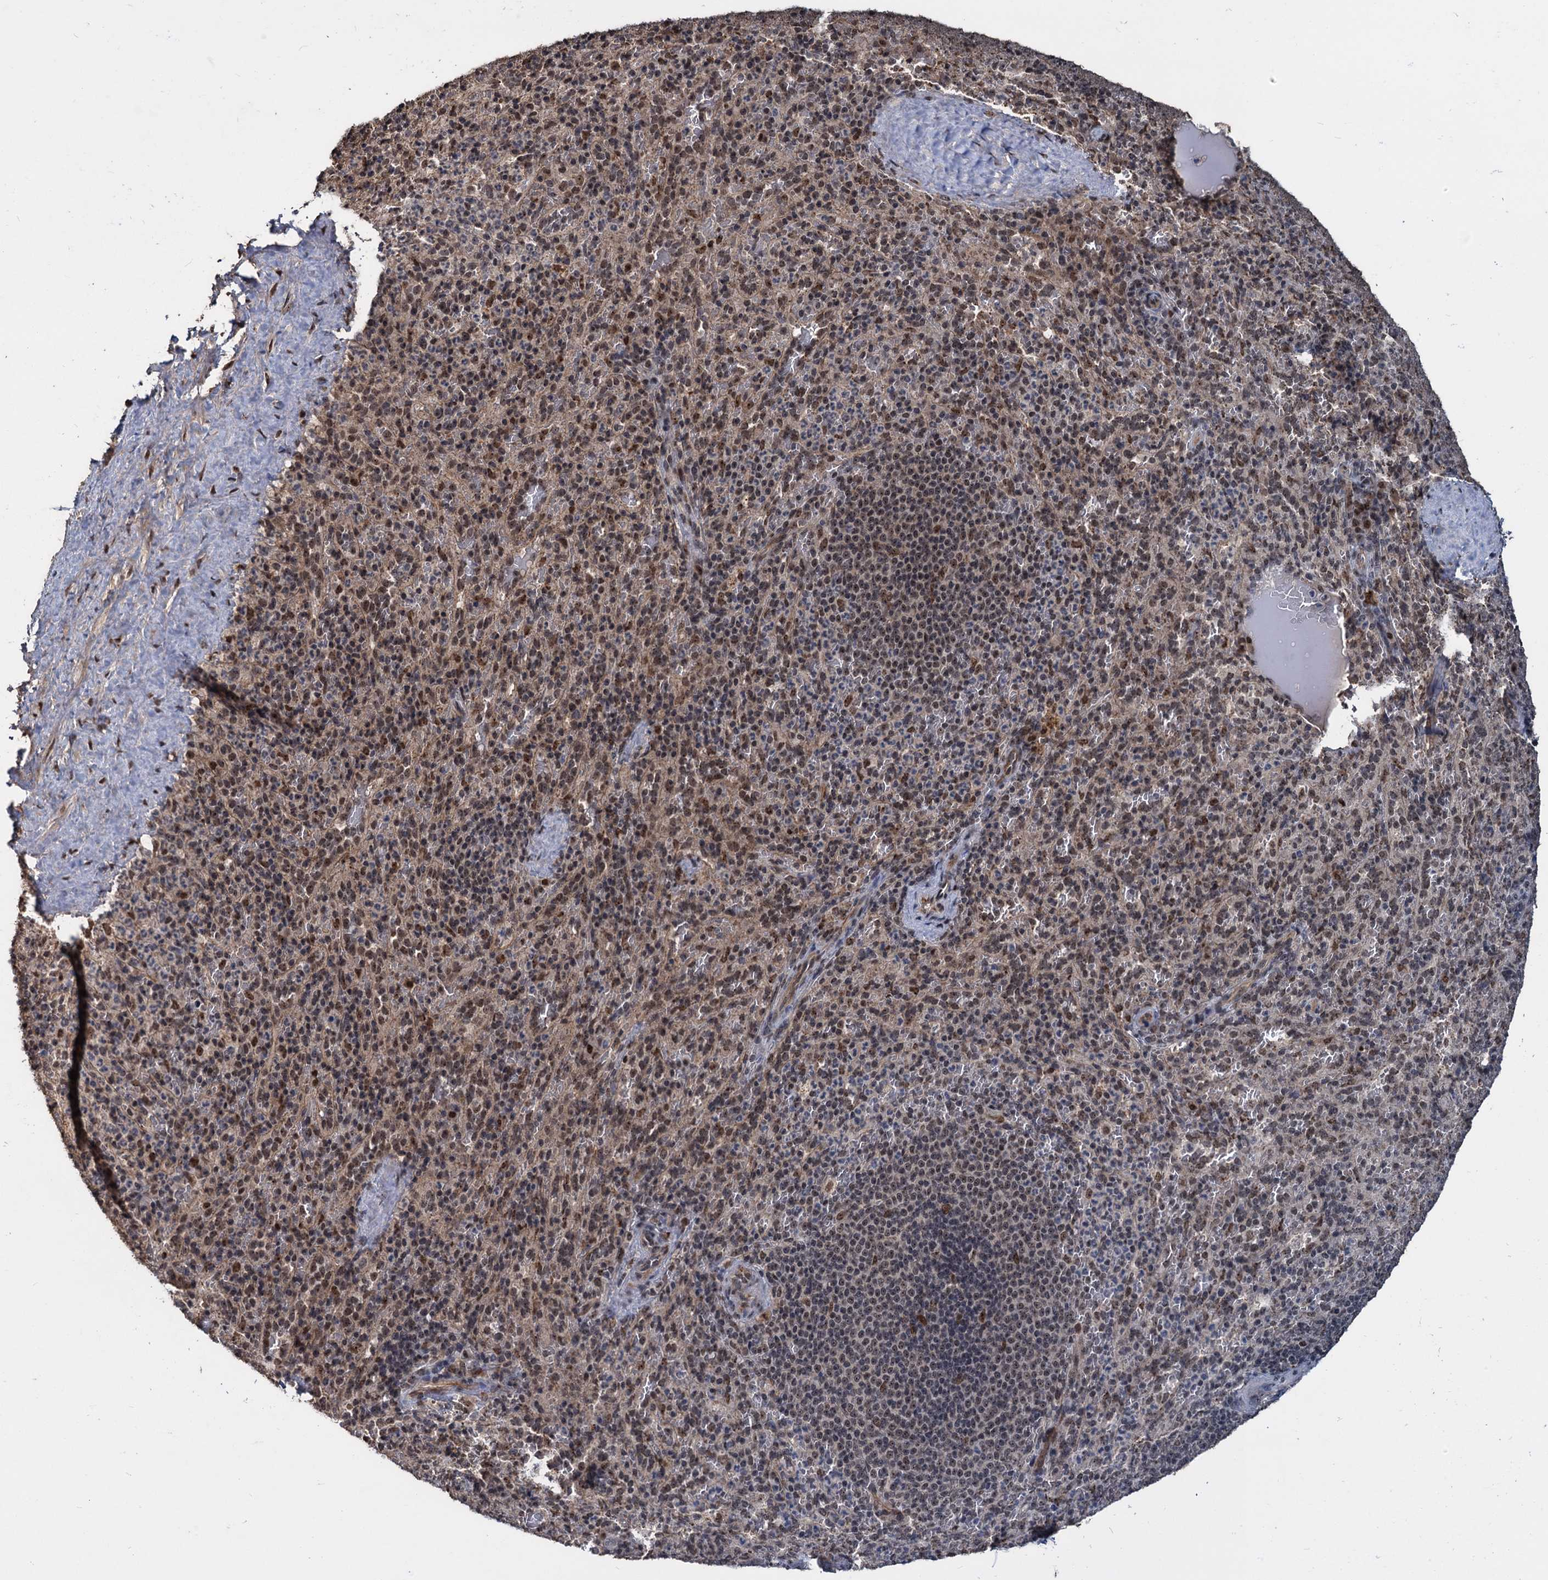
{"staining": {"intensity": "moderate", "quantity": "25%-75%", "location": "nuclear"}, "tissue": "spleen", "cell_type": "Cells in red pulp", "image_type": "normal", "snomed": [{"axis": "morphology", "description": "Normal tissue, NOS"}, {"axis": "topography", "description": "Spleen"}], "caption": "Immunohistochemical staining of normal human spleen demonstrates moderate nuclear protein staining in about 25%-75% of cells in red pulp.", "gene": "FAM216B", "patient": {"sex": "female", "age": 21}}